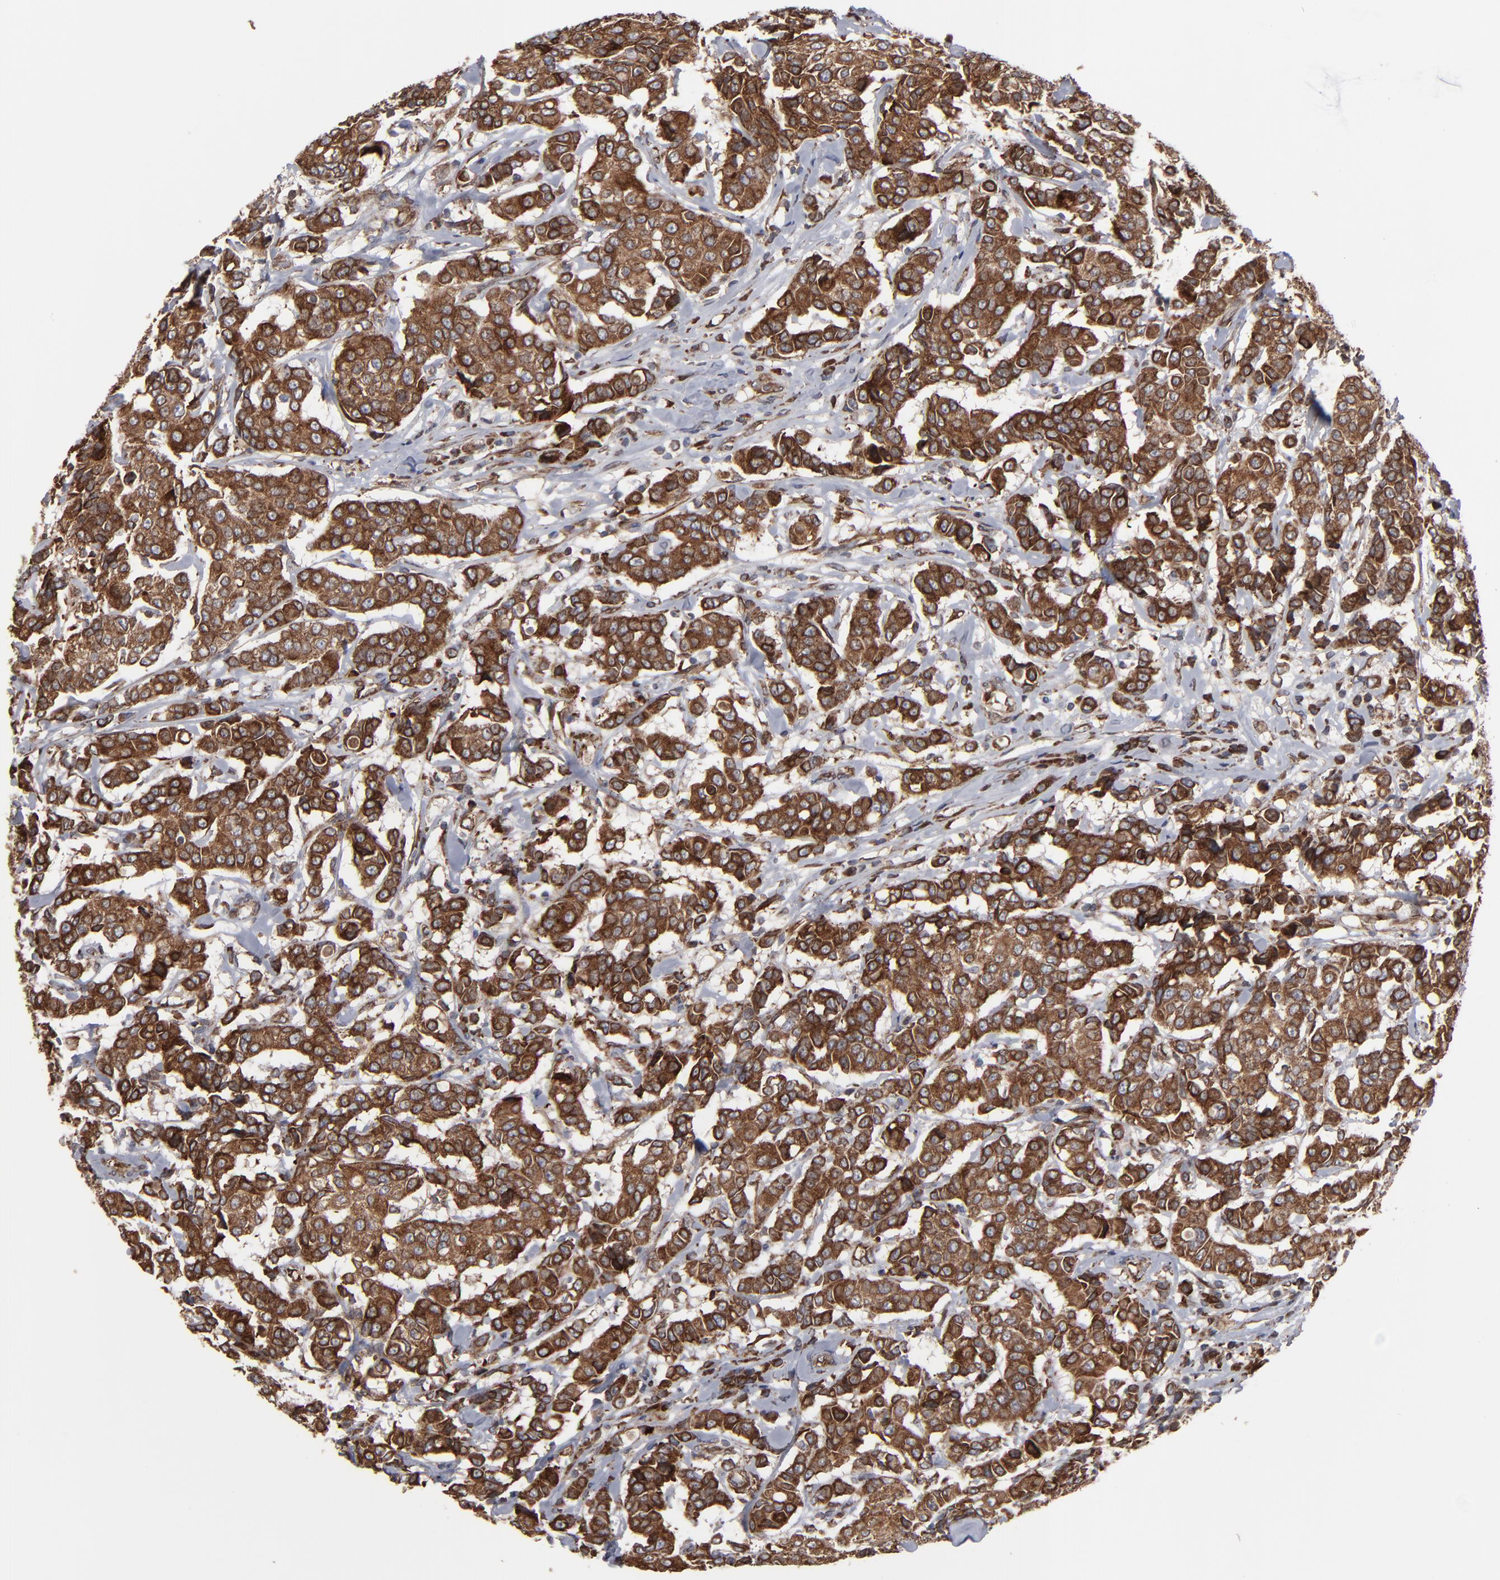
{"staining": {"intensity": "moderate", "quantity": ">75%", "location": "cytoplasmic/membranous"}, "tissue": "breast cancer", "cell_type": "Tumor cells", "image_type": "cancer", "snomed": [{"axis": "morphology", "description": "Duct carcinoma"}, {"axis": "topography", "description": "Breast"}], "caption": "Human breast intraductal carcinoma stained with a brown dye demonstrates moderate cytoplasmic/membranous positive staining in about >75% of tumor cells.", "gene": "CNIH1", "patient": {"sex": "female", "age": 27}}